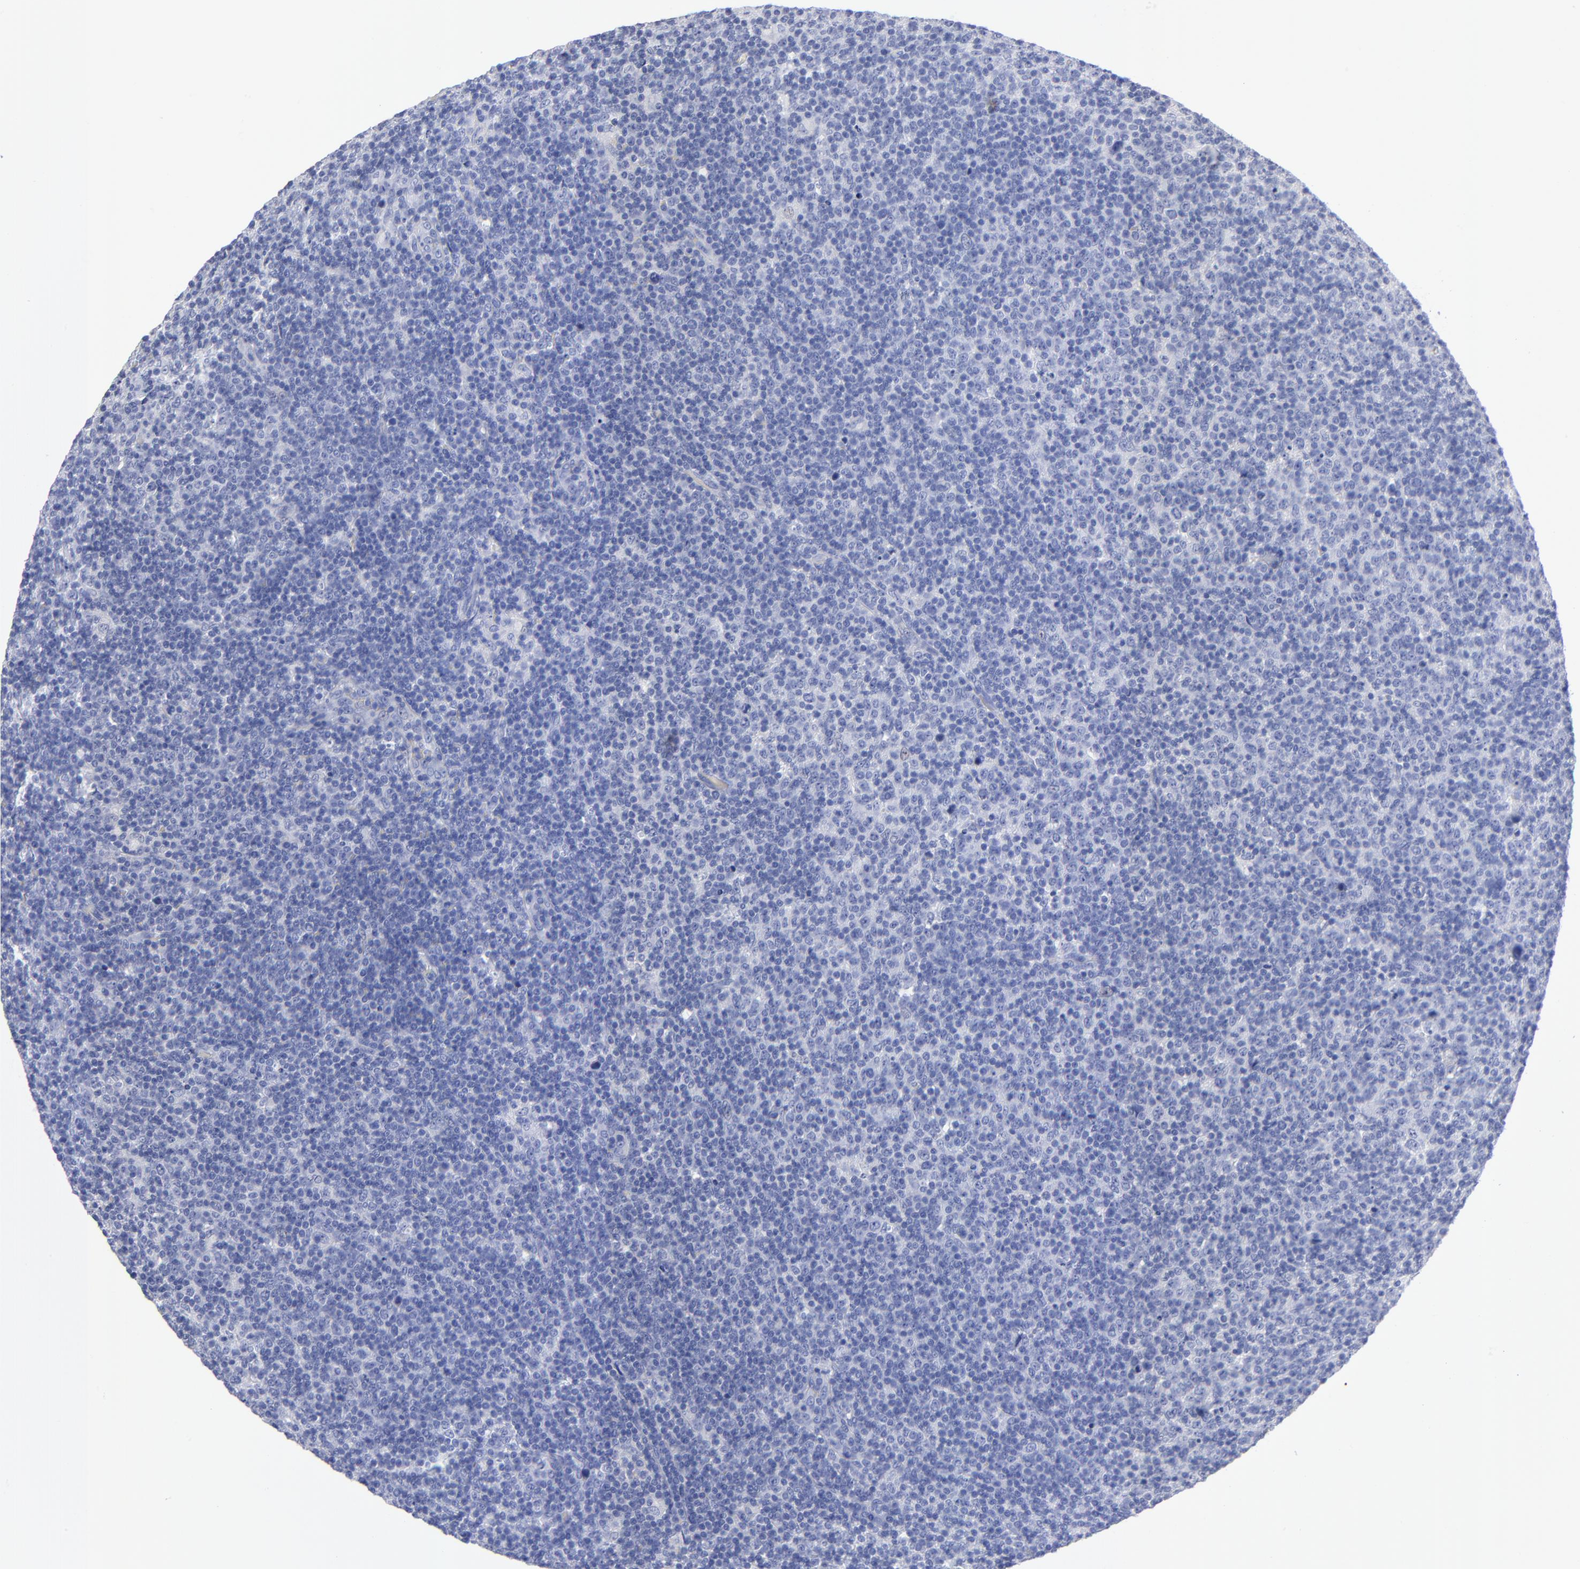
{"staining": {"intensity": "negative", "quantity": "none", "location": "none"}, "tissue": "lymphoma", "cell_type": "Tumor cells", "image_type": "cancer", "snomed": [{"axis": "morphology", "description": "Malignant lymphoma, non-Hodgkin's type, Low grade"}, {"axis": "topography", "description": "Lymph node"}], "caption": "Immunohistochemistry photomicrograph of neoplastic tissue: low-grade malignant lymphoma, non-Hodgkin's type stained with DAB exhibits no significant protein staining in tumor cells.", "gene": "ACY1", "patient": {"sex": "male", "age": 70}}